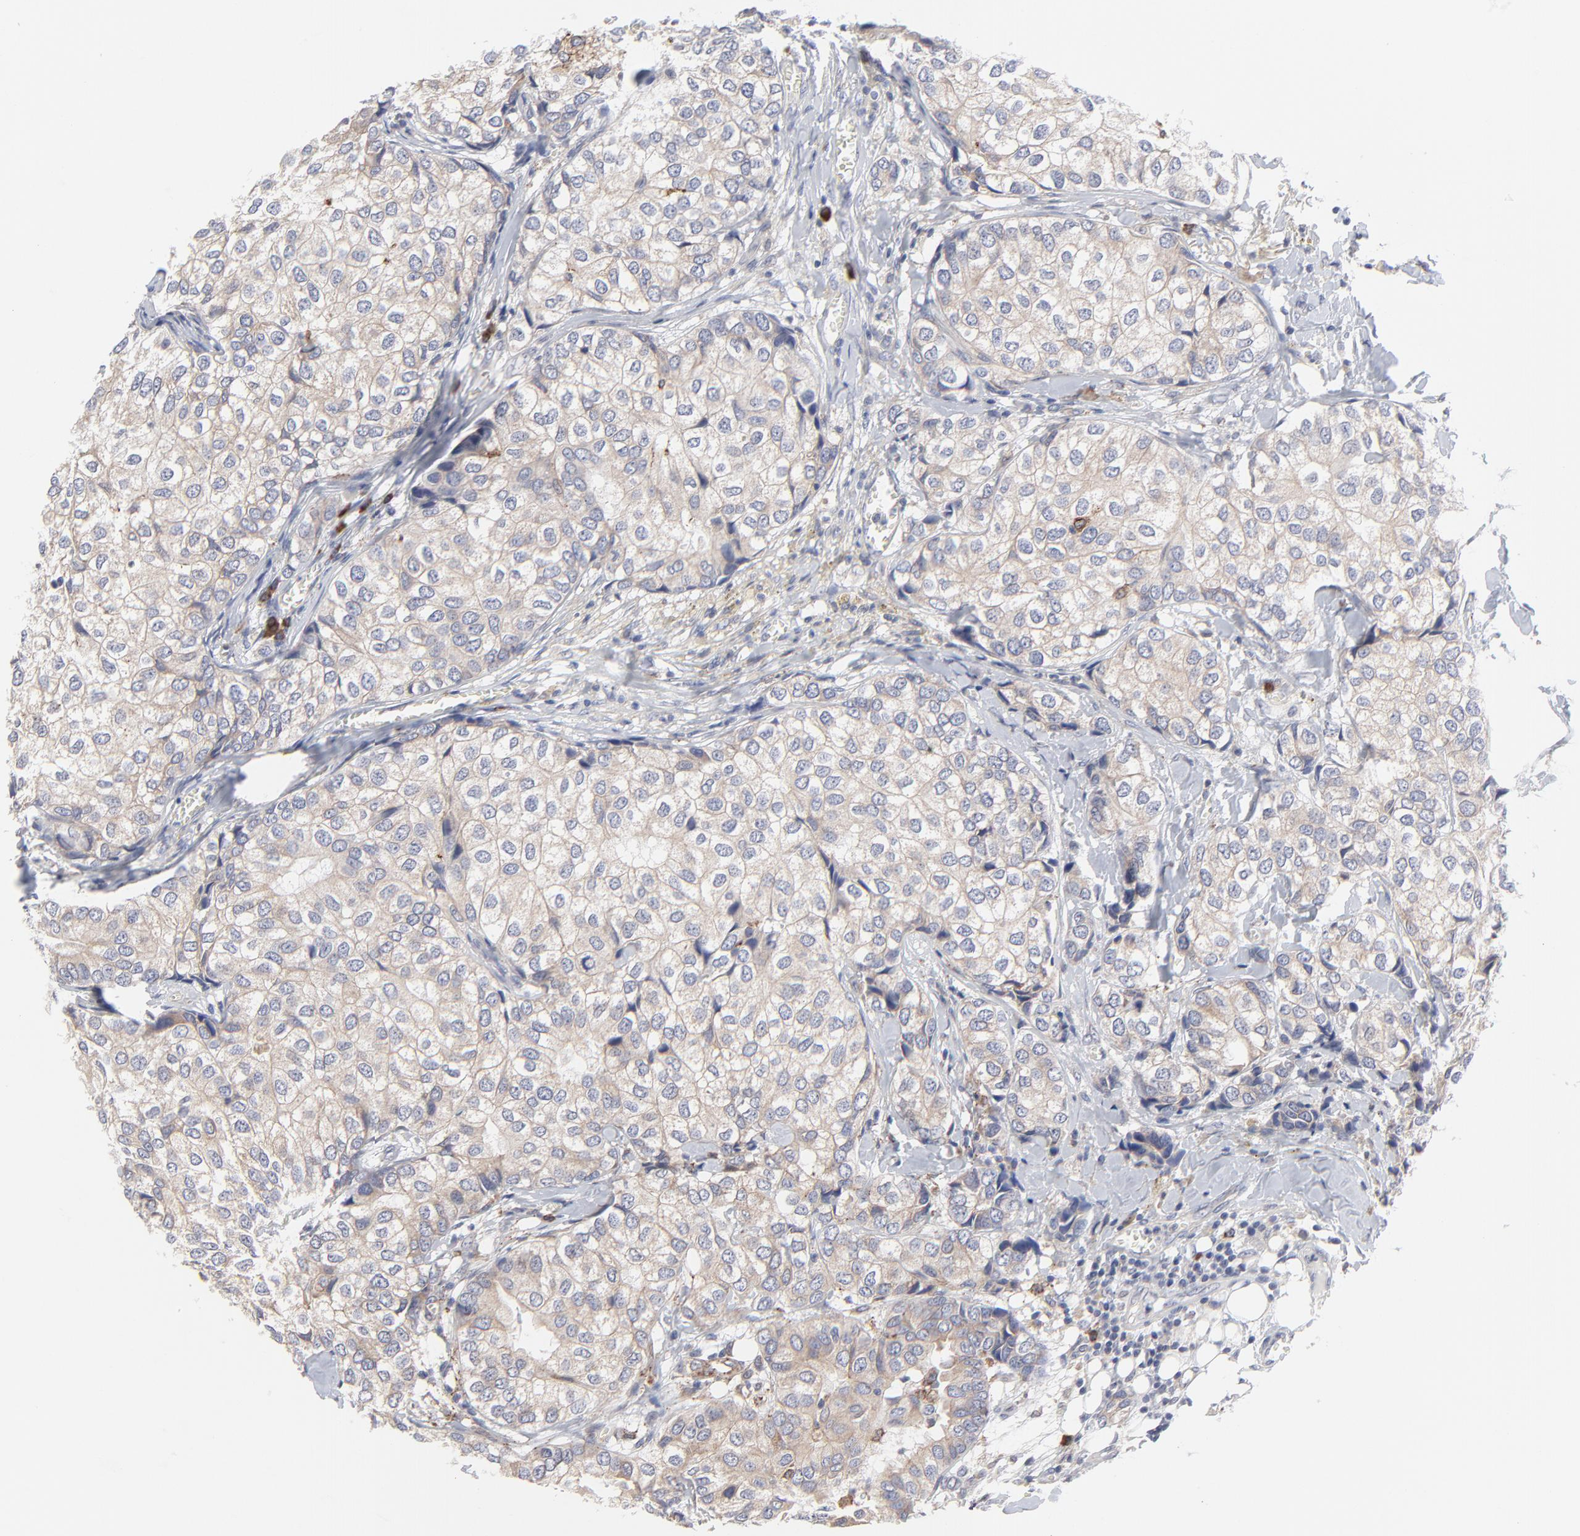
{"staining": {"intensity": "weak", "quantity": "<25%", "location": "cytoplasmic/membranous"}, "tissue": "breast cancer", "cell_type": "Tumor cells", "image_type": "cancer", "snomed": [{"axis": "morphology", "description": "Duct carcinoma"}, {"axis": "topography", "description": "Breast"}], "caption": "Micrograph shows no protein staining in tumor cells of breast invasive ductal carcinoma tissue.", "gene": "TRIM22", "patient": {"sex": "female", "age": 68}}